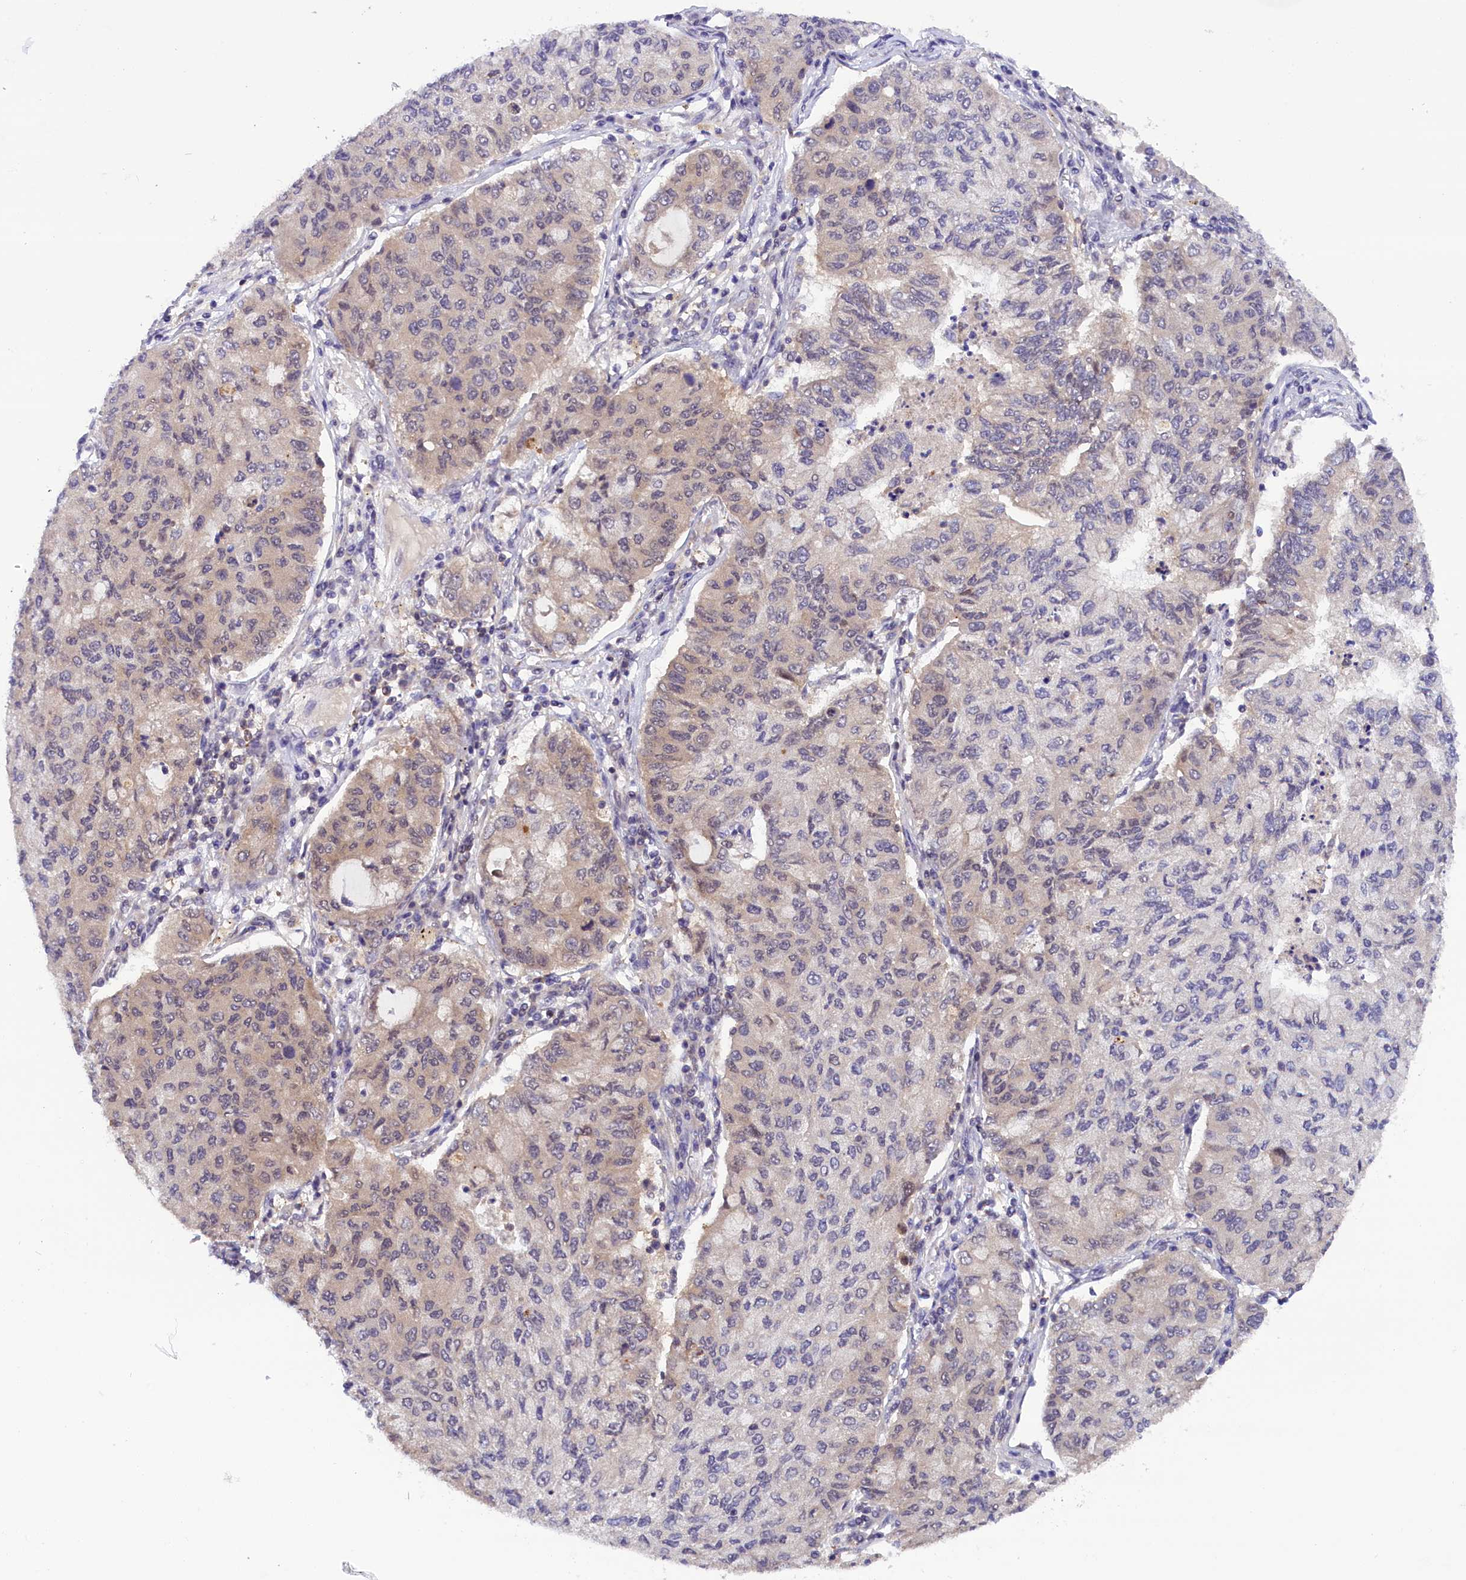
{"staining": {"intensity": "weak", "quantity": "<25%", "location": "cytoplasmic/membranous"}, "tissue": "lung cancer", "cell_type": "Tumor cells", "image_type": "cancer", "snomed": [{"axis": "morphology", "description": "Squamous cell carcinoma, NOS"}, {"axis": "topography", "description": "Lung"}], "caption": "Human lung cancer stained for a protein using immunohistochemistry shows no staining in tumor cells.", "gene": "TBCB", "patient": {"sex": "male", "age": 74}}